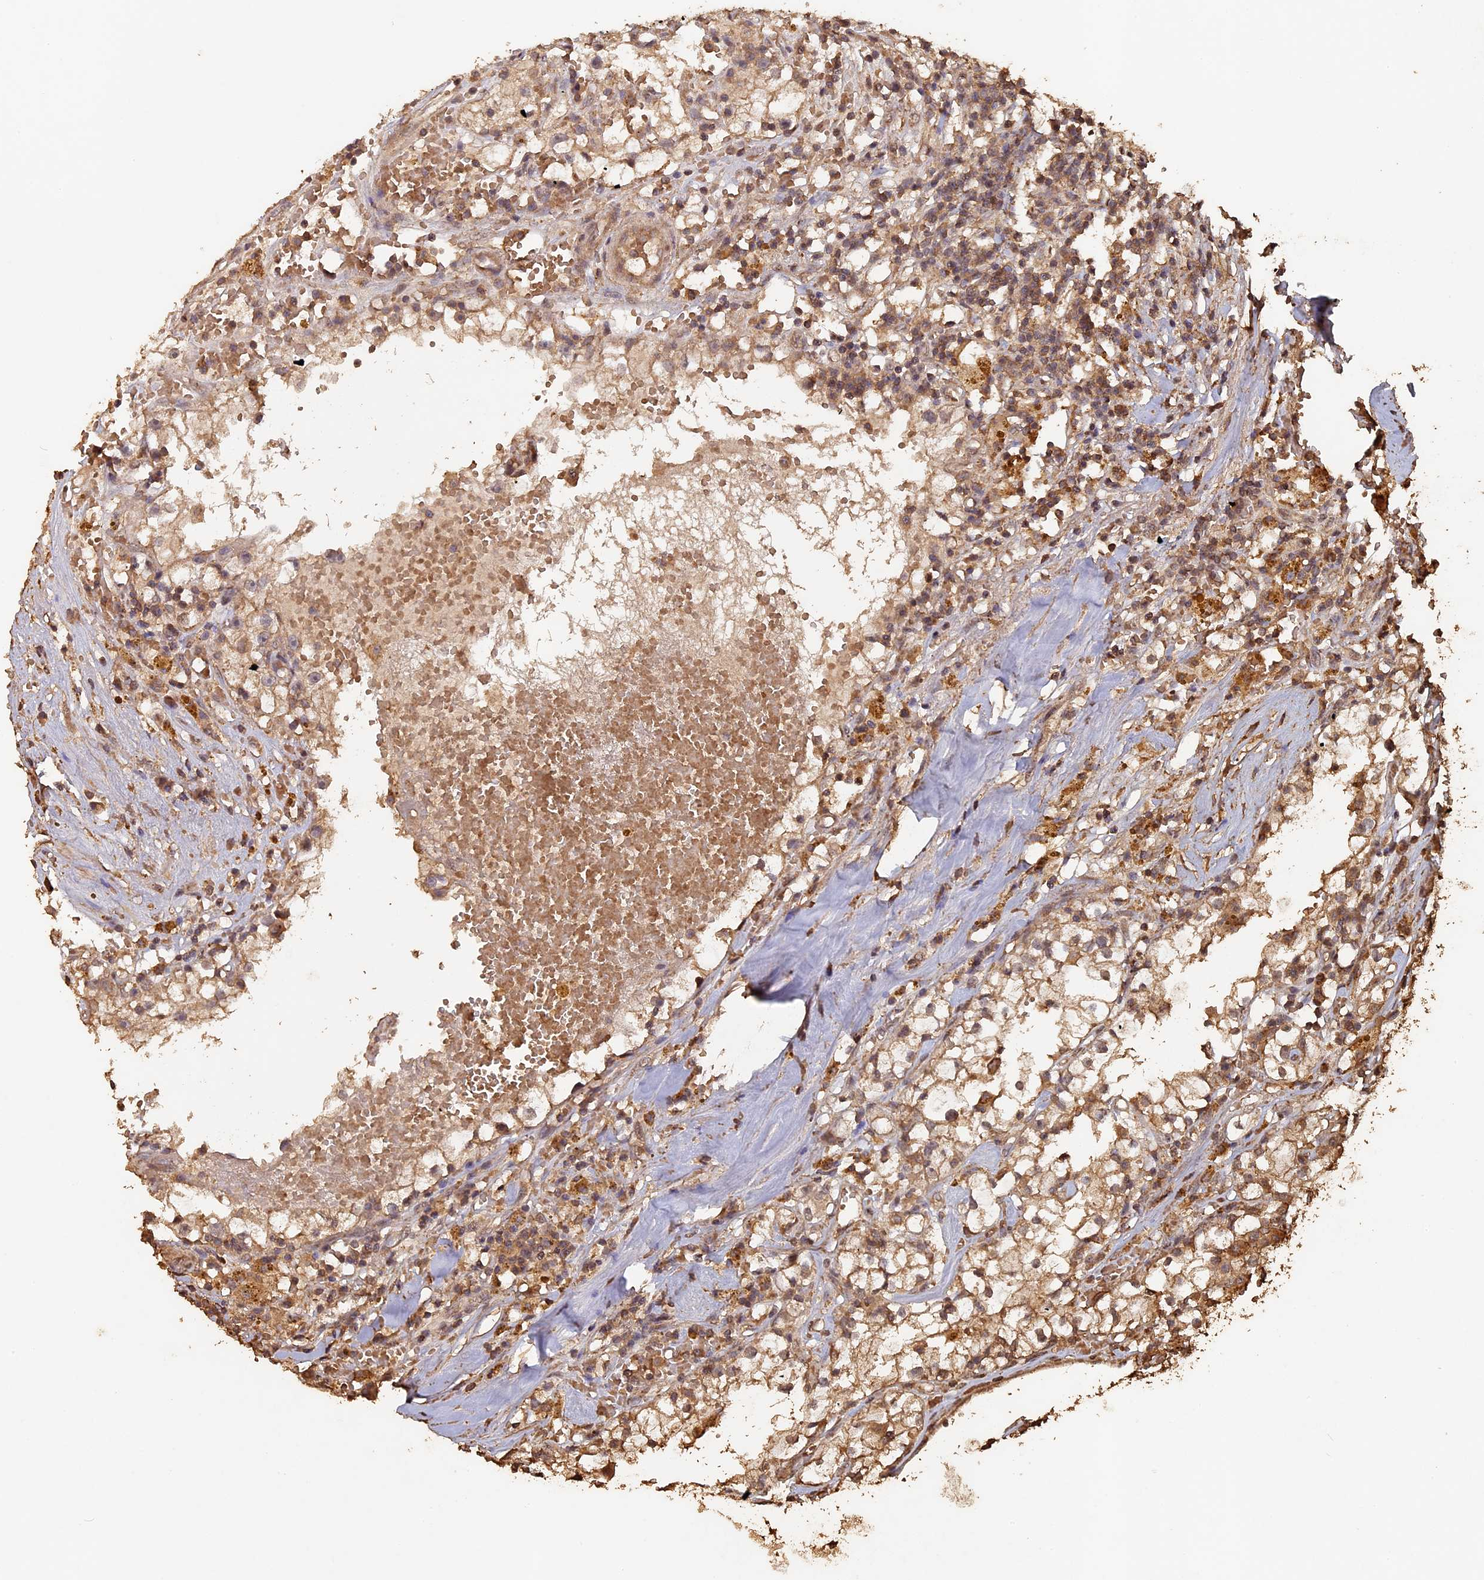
{"staining": {"intensity": "moderate", "quantity": ">75%", "location": "cytoplasmic/membranous"}, "tissue": "renal cancer", "cell_type": "Tumor cells", "image_type": "cancer", "snomed": [{"axis": "morphology", "description": "Adenocarcinoma, NOS"}, {"axis": "topography", "description": "Kidney"}], "caption": "DAB (3,3'-diaminobenzidine) immunohistochemical staining of renal adenocarcinoma demonstrates moderate cytoplasmic/membranous protein expression in approximately >75% of tumor cells.", "gene": "HUNK", "patient": {"sex": "male", "age": 56}}